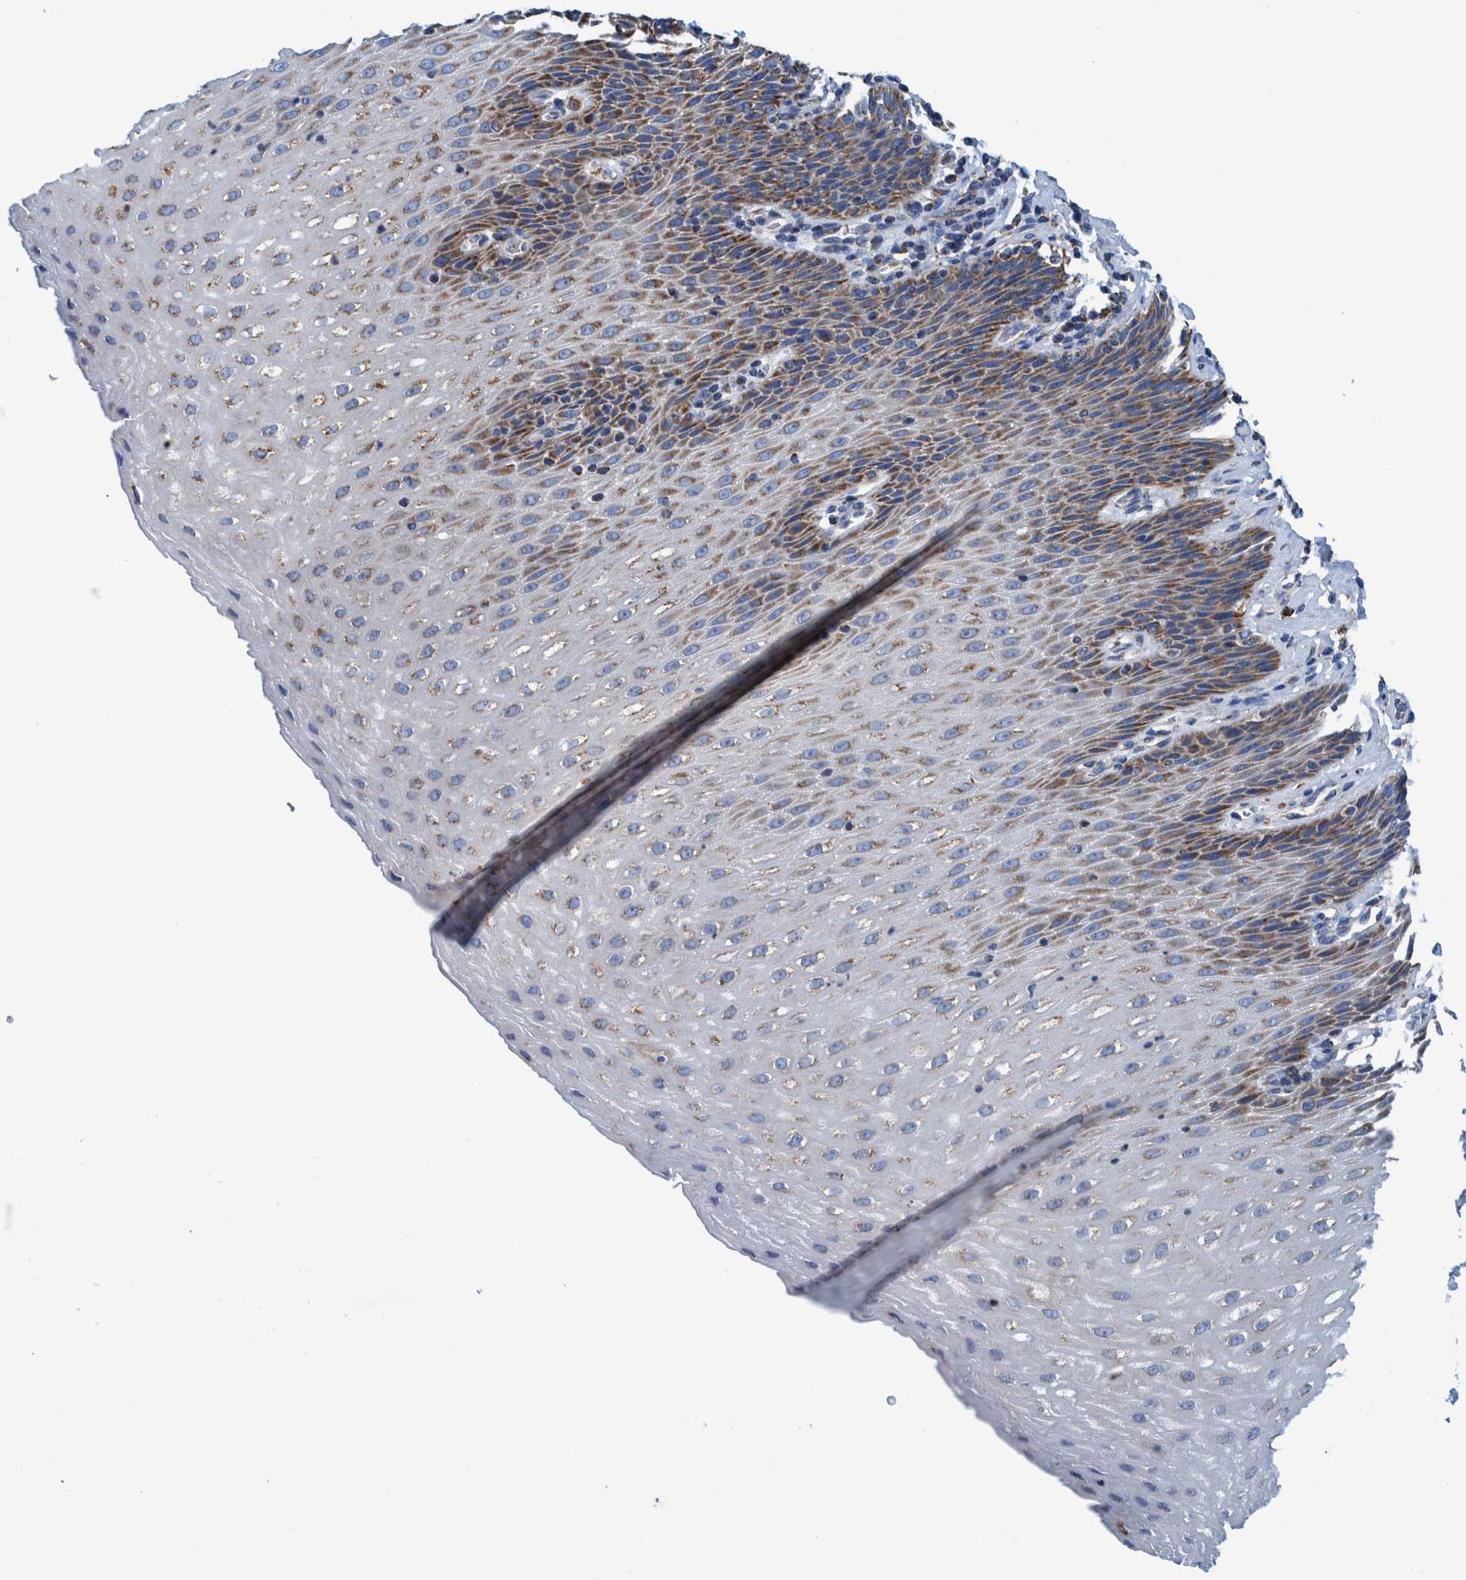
{"staining": {"intensity": "moderate", "quantity": "25%-75%", "location": "cytoplasmic/membranous"}, "tissue": "esophagus", "cell_type": "Squamous epithelial cells", "image_type": "normal", "snomed": [{"axis": "morphology", "description": "Normal tissue, NOS"}, {"axis": "topography", "description": "Esophagus"}], "caption": "Brown immunohistochemical staining in unremarkable human esophagus displays moderate cytoplasmic/membranous positivity in approximately 25%-75% of squamous epithelial cells.", "gene": "BZW2", "patient": {"sex": "female", "age": 61}}